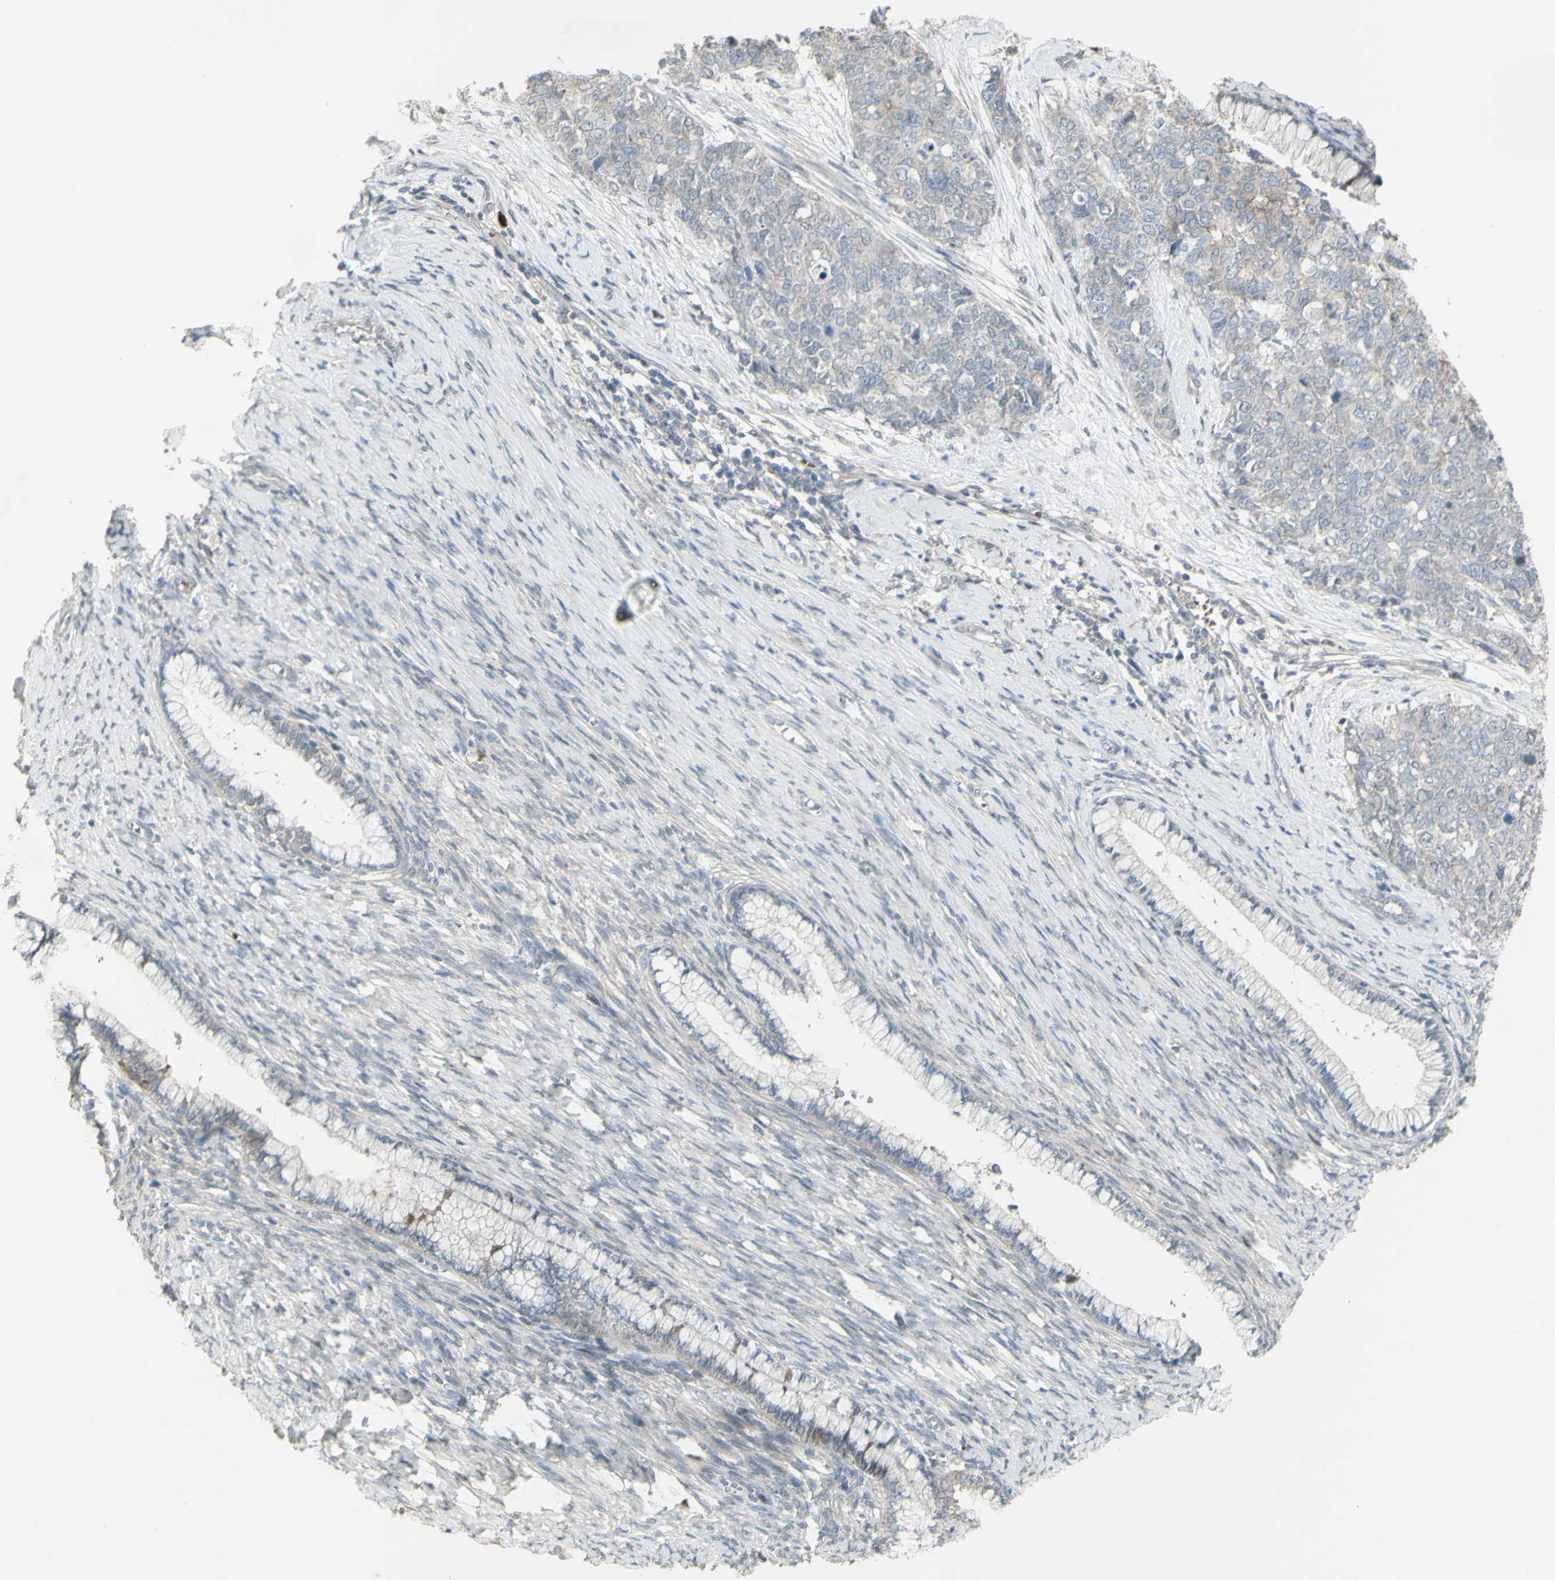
{"staining": {"intensity": "weak", "quantity": ">75%", "location": "cytoplasmic/membranous"}, "tissue": "cervical cancer", "cell_type": "Tumor cells", "image_type": "cancer", "snomed": [{"axis": "morphology", "description": "Squamous cell carcinoma, NOS"}, {"axis": "topography", "description": "Cervix"}], "caption": "Immunohistochemistry histopathology image of human squamous cell carcinoma (cervical) stained for a protein (brown), which reveals low levels of weak cytoplasmic/membranous staining in about >75% of tumor cells.", "gene": "GRAMD1B", "patient": {"sex": "female", "age": 63}}